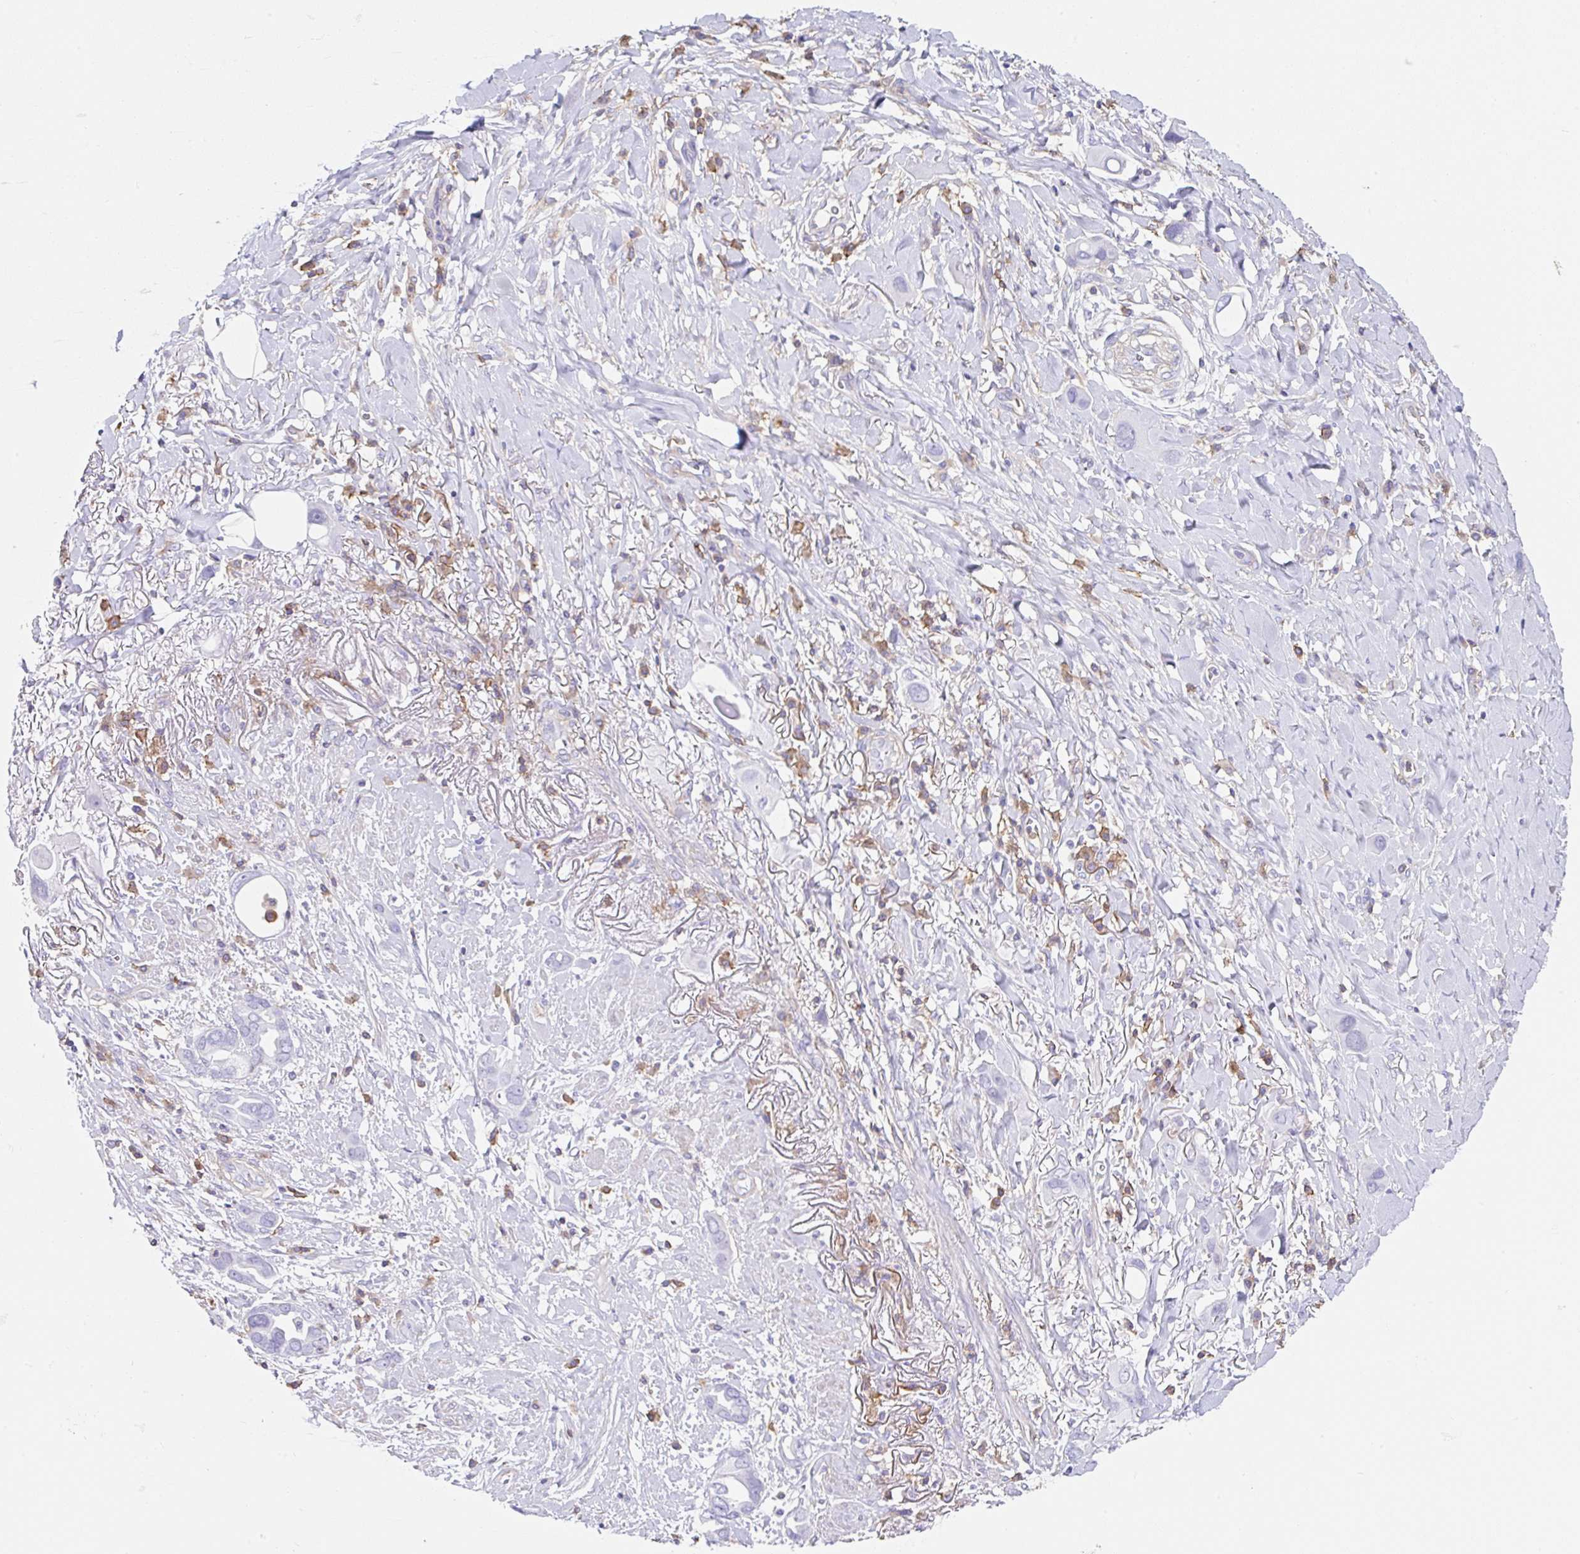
{"staining": {"intensity": "negative", "quantity": "none", "location": "none"}, "tissue": "lung cancer", "cell_type": "Tumor cells", "image_type": "cancer", "snomed": [{"axis": "morphology", "description": "Adenocarcinoma, NOS"}, {"axis": "topography", "description": "Lung"}], "caption": "Immunohistochemical staining of lung adenocarcinoma displays no significant expression in tumor cells.", "gene": "MTTP", "patient": {"sex": "male", "age": 76}}